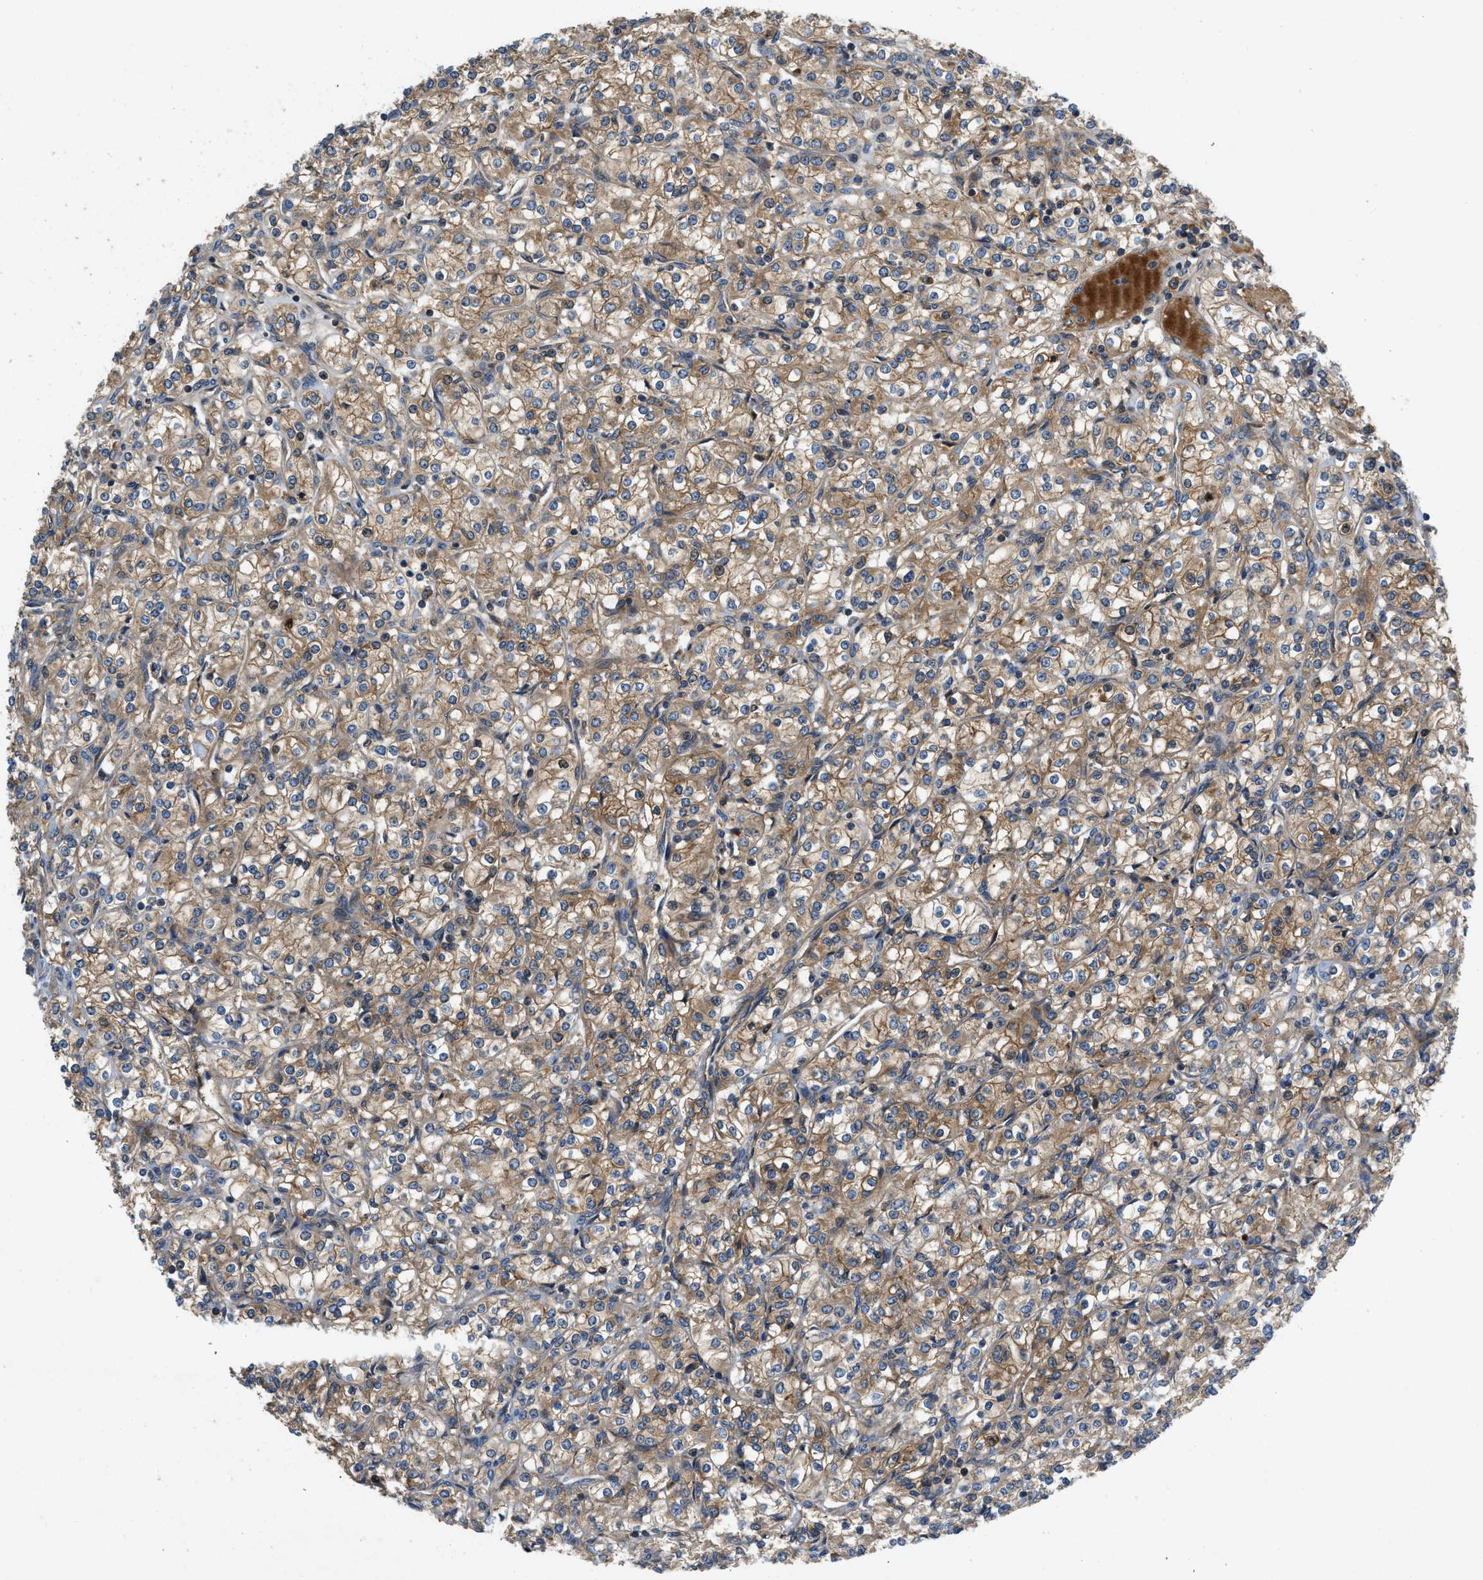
{"staining": {"intensity": "moderate", "quantity": ">75%", "location": "cytoplasmic/membranous"}, "tissue": "renal cancer", "cell_type": "Tumor cells", "image_type": "cancer", "snomed": [{"axis": "morphology", "description": "Adenocarcinoma, NOS"}, {"axis": "topography", "description": "Kidney"}], "caption": "Renal adenocarcinoma tissue demonstrates moderate cytoplasmic/membranous positivity in approximately >75% of tumor cells, visualized by immunohistochemistry. (IHC, brightfield microscopy, high magnification).", "gene": "CNNM3", "patient": {"sex": "male", "age": 77}}